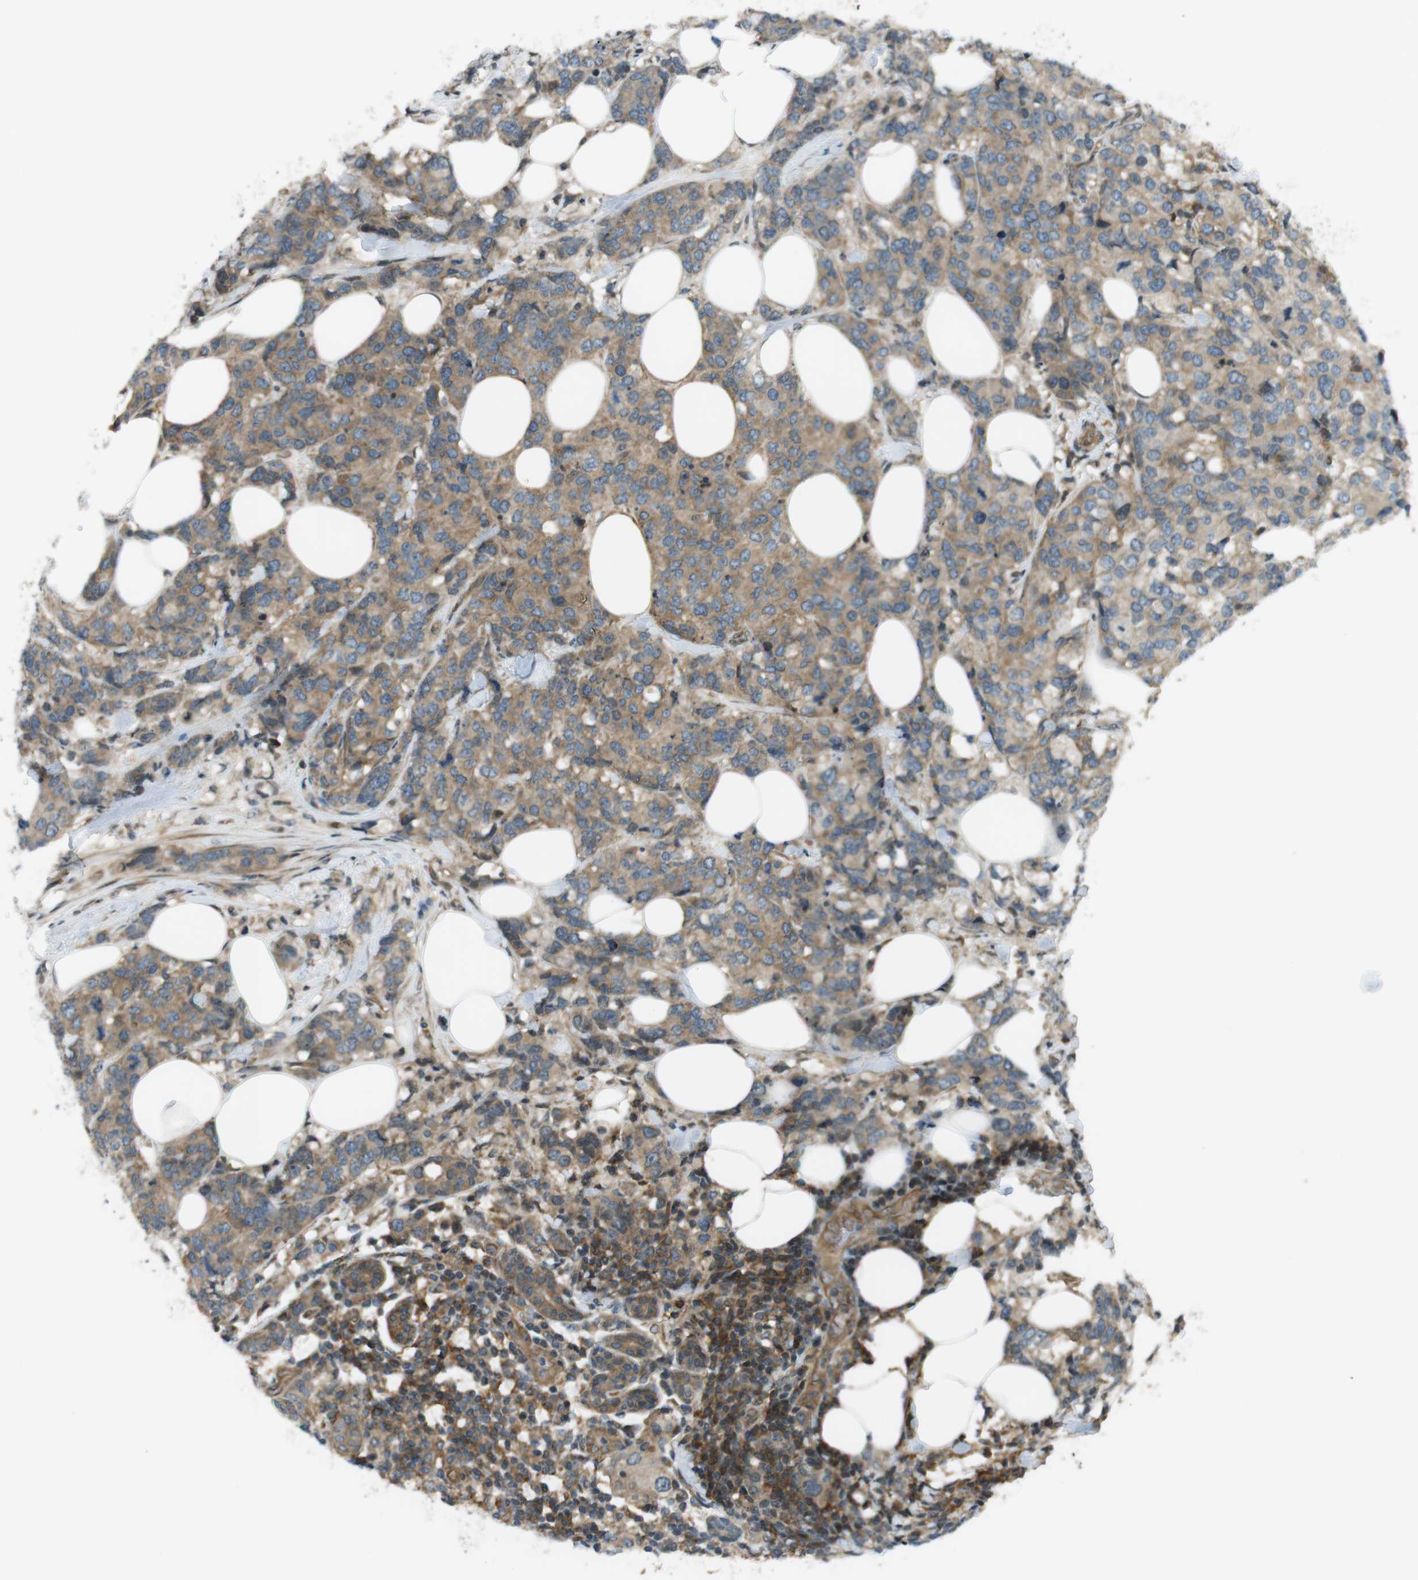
{"staining": {"intensity": "moderate", "quantity": ">75%", "location": "cytoplasmic/membranous"}, "tissue": "breast cancer", "cell_type": "Tumor cells", "image_type": "cancer", "snomed": [{"axis": "morphology", "description": "Lobular carcinoma"}, {"axis": "topography", "description": "Breast"}], "caption": "Breast cancer (lobular carcinoma) tissue exhibits moderate cytoplasmic/membranous positivity in about >75% of tumor cells, visualized by immunohistochemistry. The staining is performed using DAB brown chromogen to label protein expression. The nuclei are counter-stained blue using hematoxylin.", "gene": "TIAM2", "patient": {"sex": "female", "age": 59}}